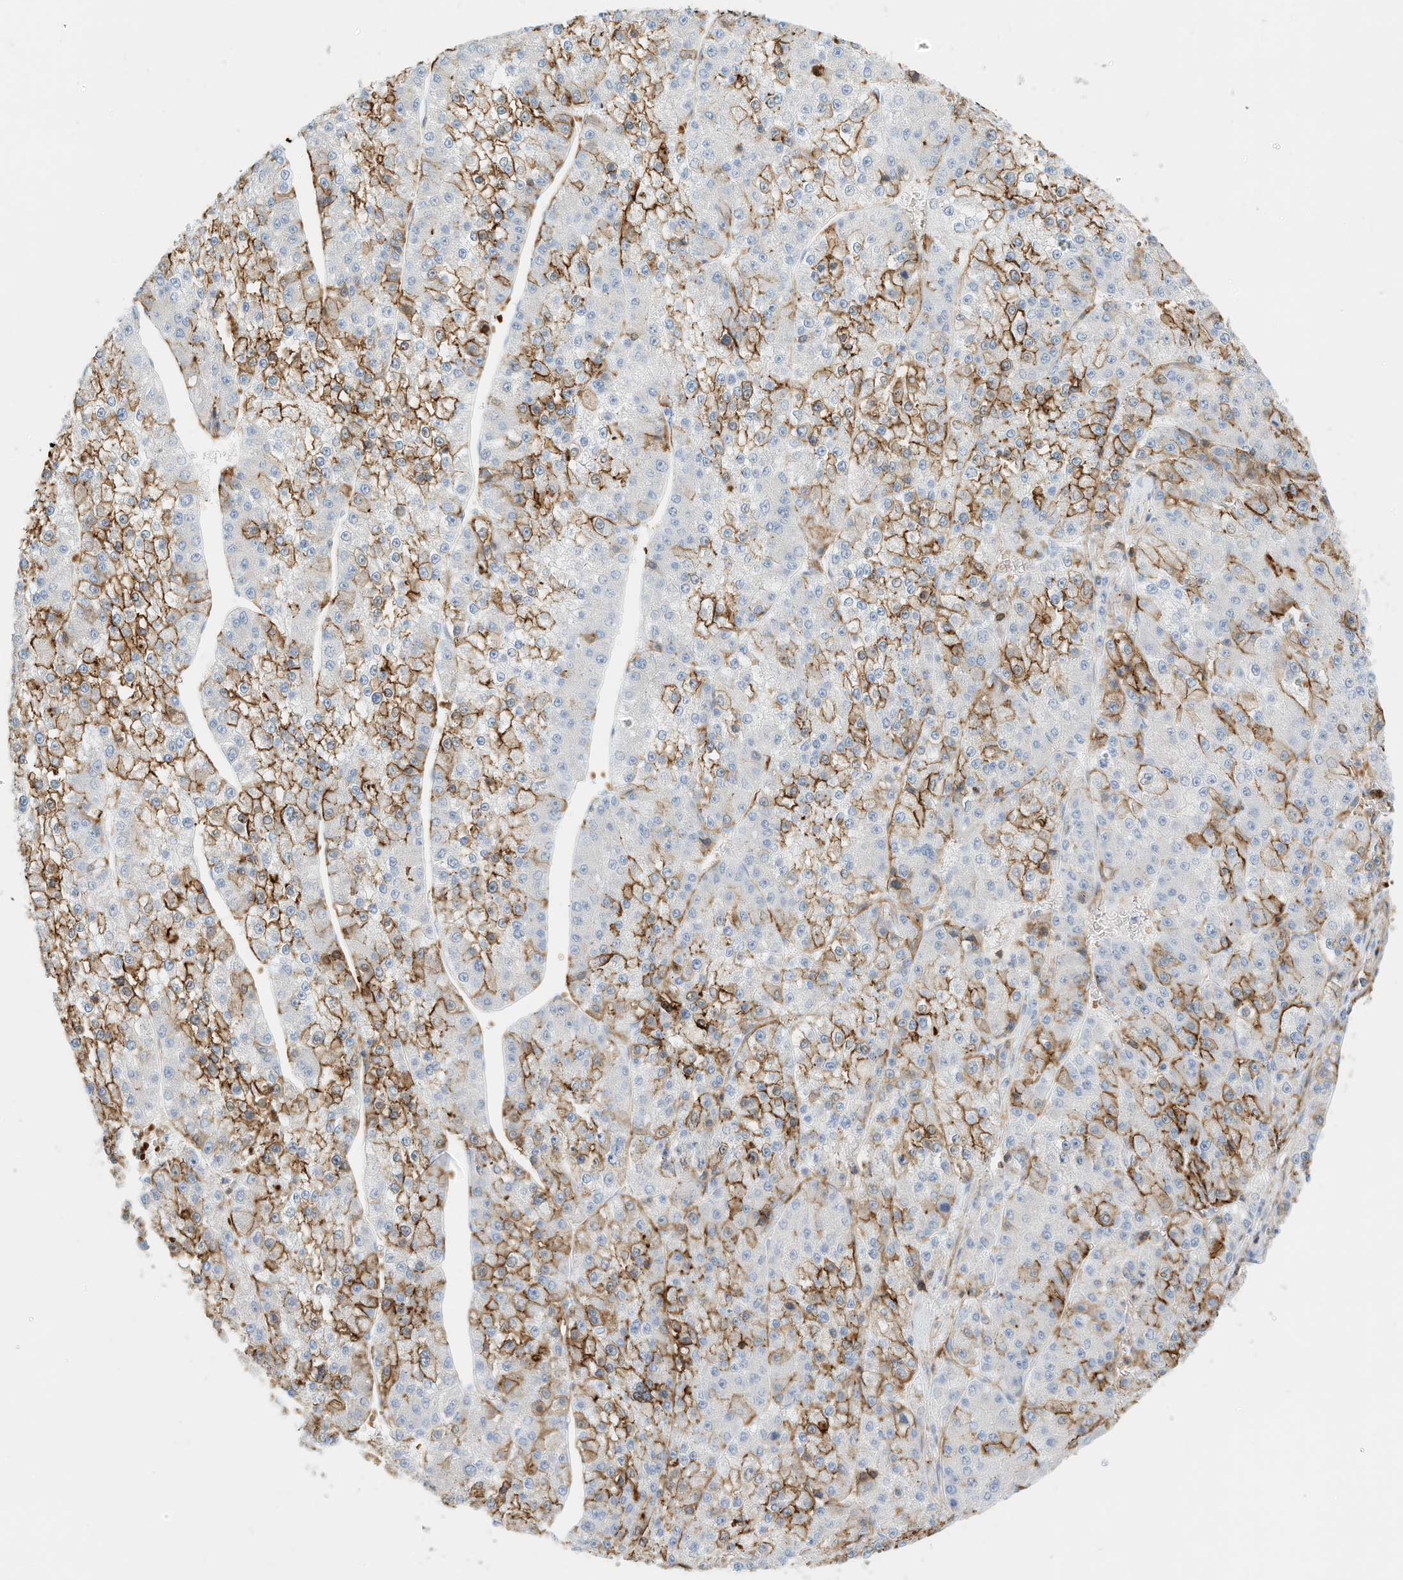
{"staining": {"intensity": "moderate", "quantity": "25%-75%", "location": "cytoplasmic/membranous"}, "tissue": "liver cancer", "cell_type": "Tumor cells", "image_type": "cancer", "snomed": [{"axis": "morphology", "description": "Carcinoma, Hepatocellular, NOS"}, {"axis": "topography", "description": "Liver"}], "caption": "High-magnification brightfield microscopy of liver cancer (hepatocellular carcinoma) stained with DAB (3,3'-diaminobenzidine) (brown) and counterstained with hematoxylin (blue). tumor cells exhibit moderate cytoplasmic/membranous staining is identified in approximately25%-75% of cells.", "gene": "TXNDC9", "patient": {"sex": "female", "age": 73}}